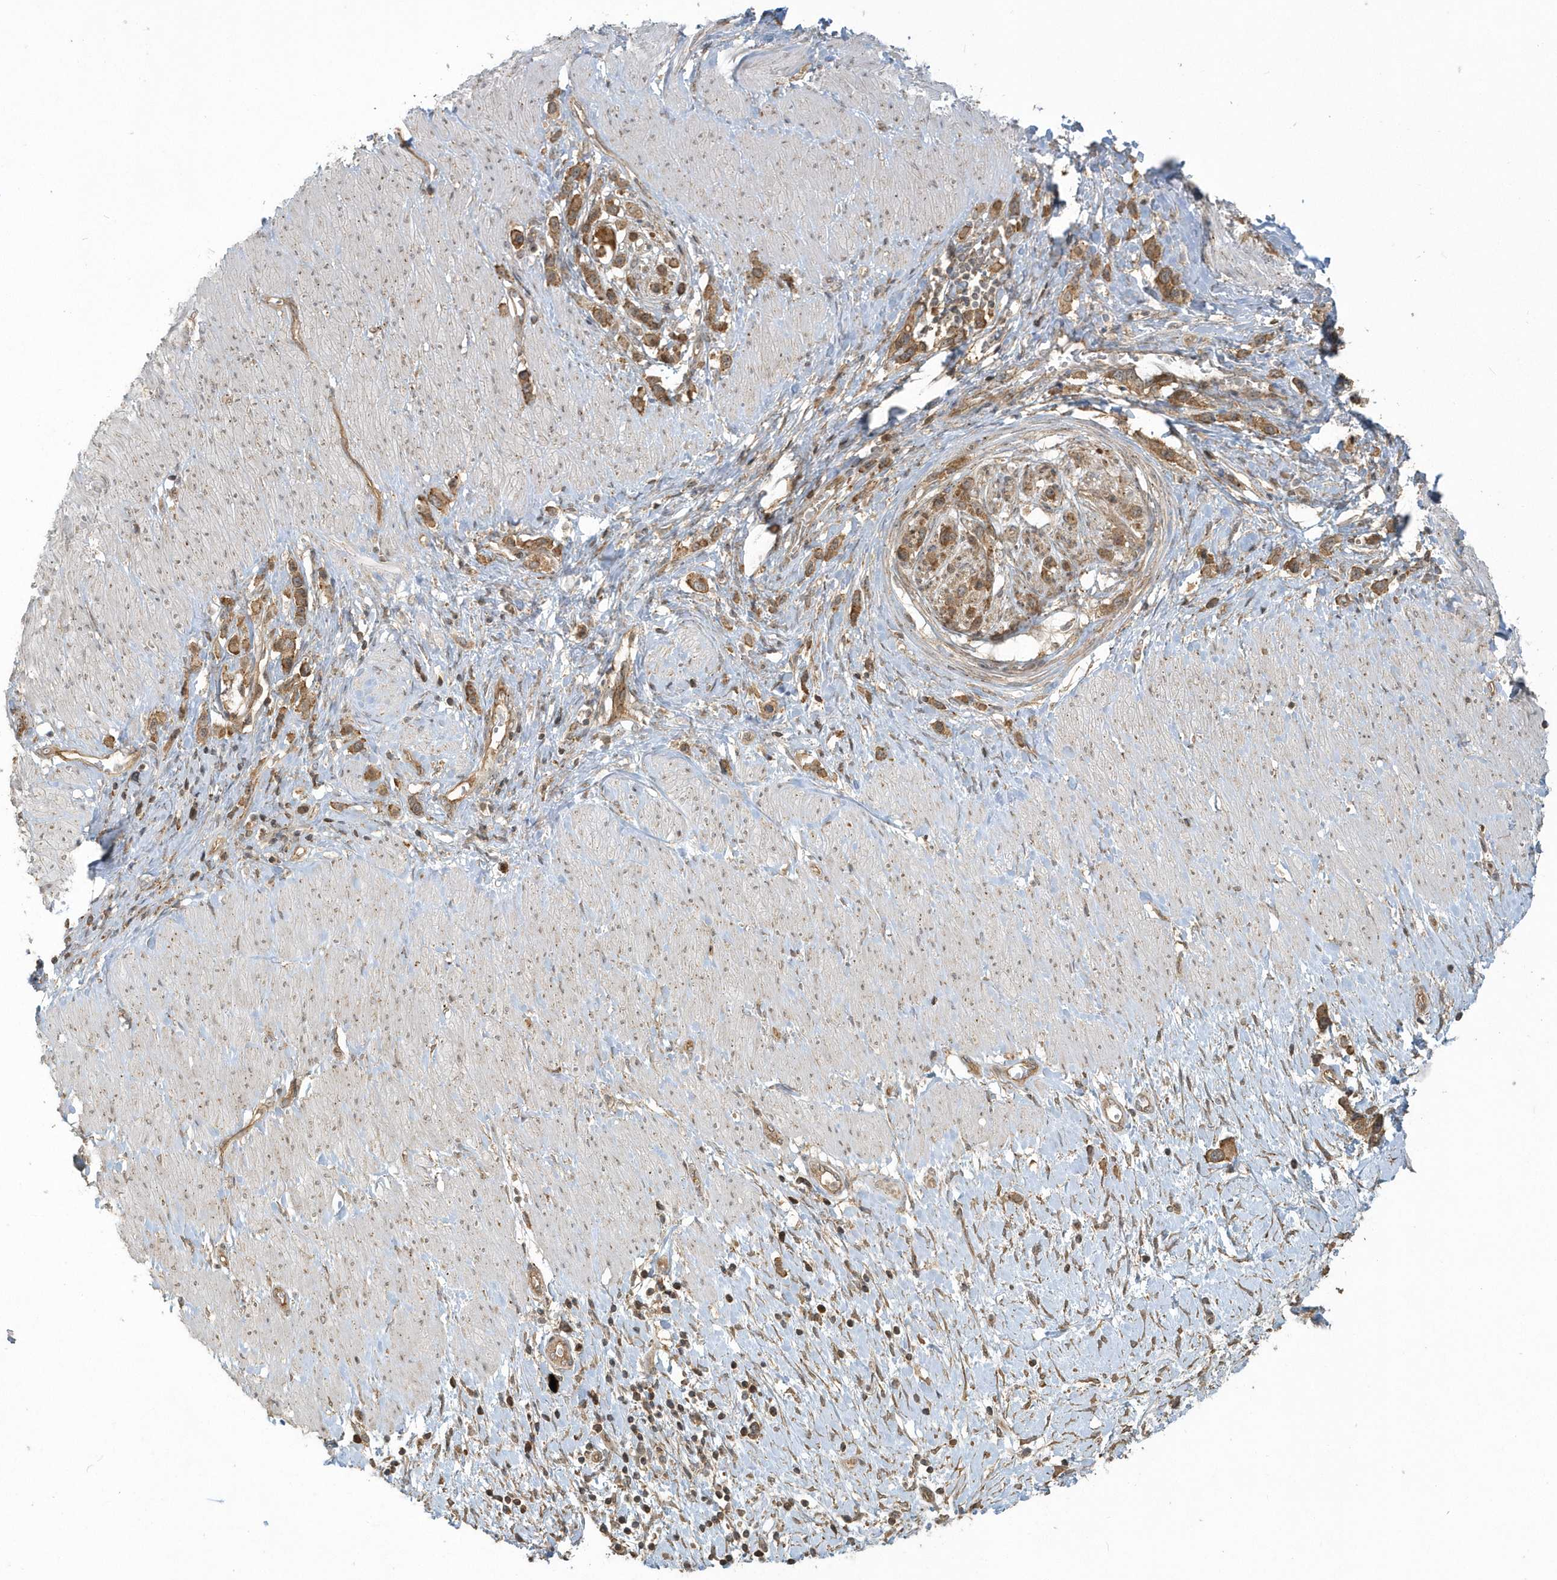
{"staining": {"intensity": "moderate", "quantity": ">75%", "location": "cytoplasmic/membranous"}, "tissue": "stomach cancer", "cell_type": "Tumor cells", "image_type": "cancer", "snomed": [{"axis": "morphology", "description": "Normal tissue, NOS"}, {"axis": "morphology", "description": "Adenocarcinoma, NOS"}, {"axis": "topography", "description": "Stomach, upper"}, {"axis": "topography", "description": "Stomach"}], "caption": "Tumor cells reveal moderate cytoplasmic/membranous staining in about >75% of cells in stomach adenocarcinoma. Immunohistochemistry stains the protein in brown and the nuclei are stained blue.", "gene": "STIM2", "patient": {"sex": "female", "age": 65}}